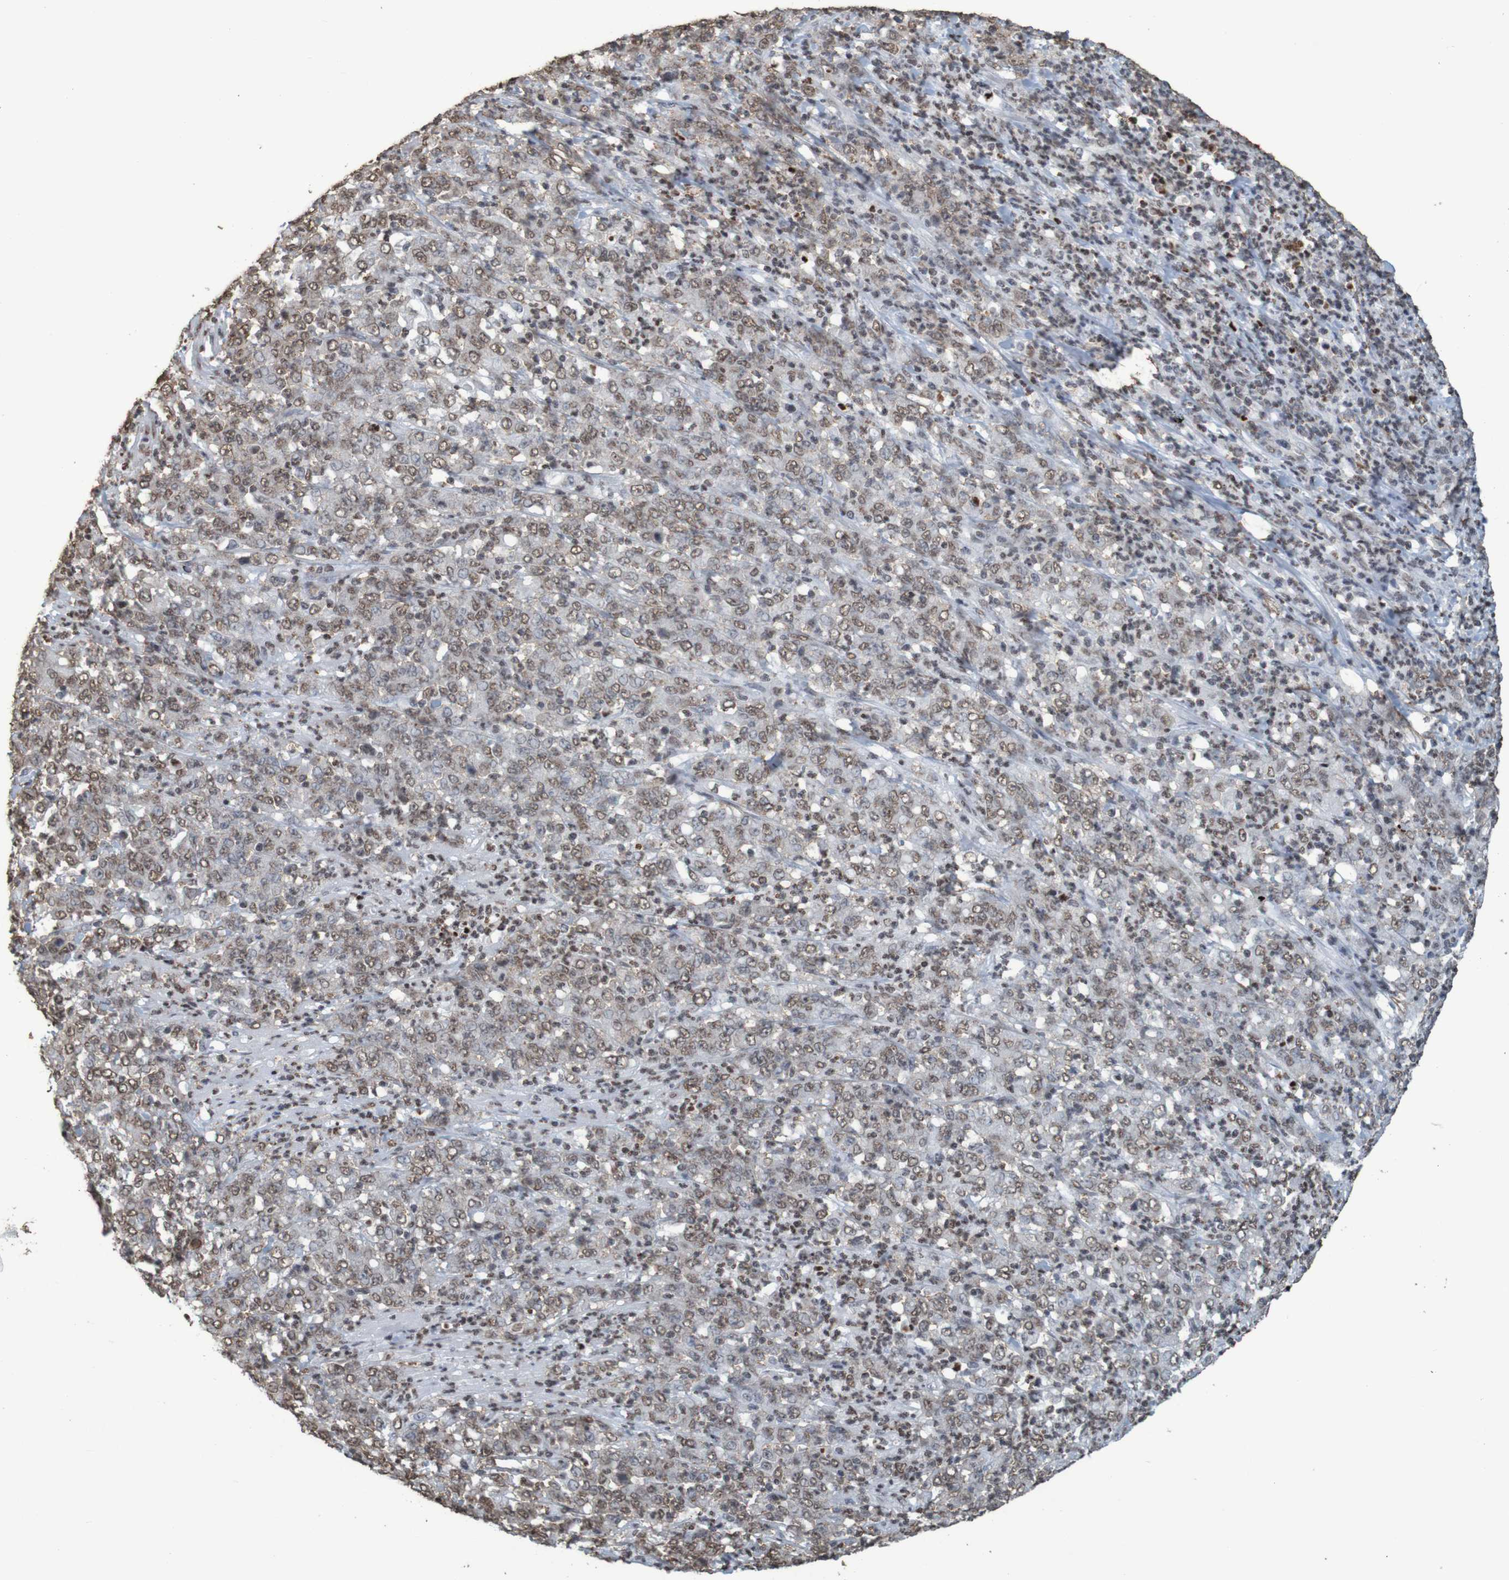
{"staining": {"intensity": "moderate", "quantity": "25%-75%", "location": "nuclear"}, "tissue": "stomach cancer", "cell_type": "Tumor cells", "image_type": "cancer", "snomed": [{"axis": "morphology", "description": "Adenocarcinoma, NOS"}, {"axis": "topography", "description": "Stomach, lower"}], "caption": "Immunohistochemical staining of human stomach cancer (adenocarcinoma) demonstrates medium levels of moderate nuclear positivity in about 25%-75% of tumor cells.", "gene": "GFI1", "patient": {"sex": "female", "age": 71}}